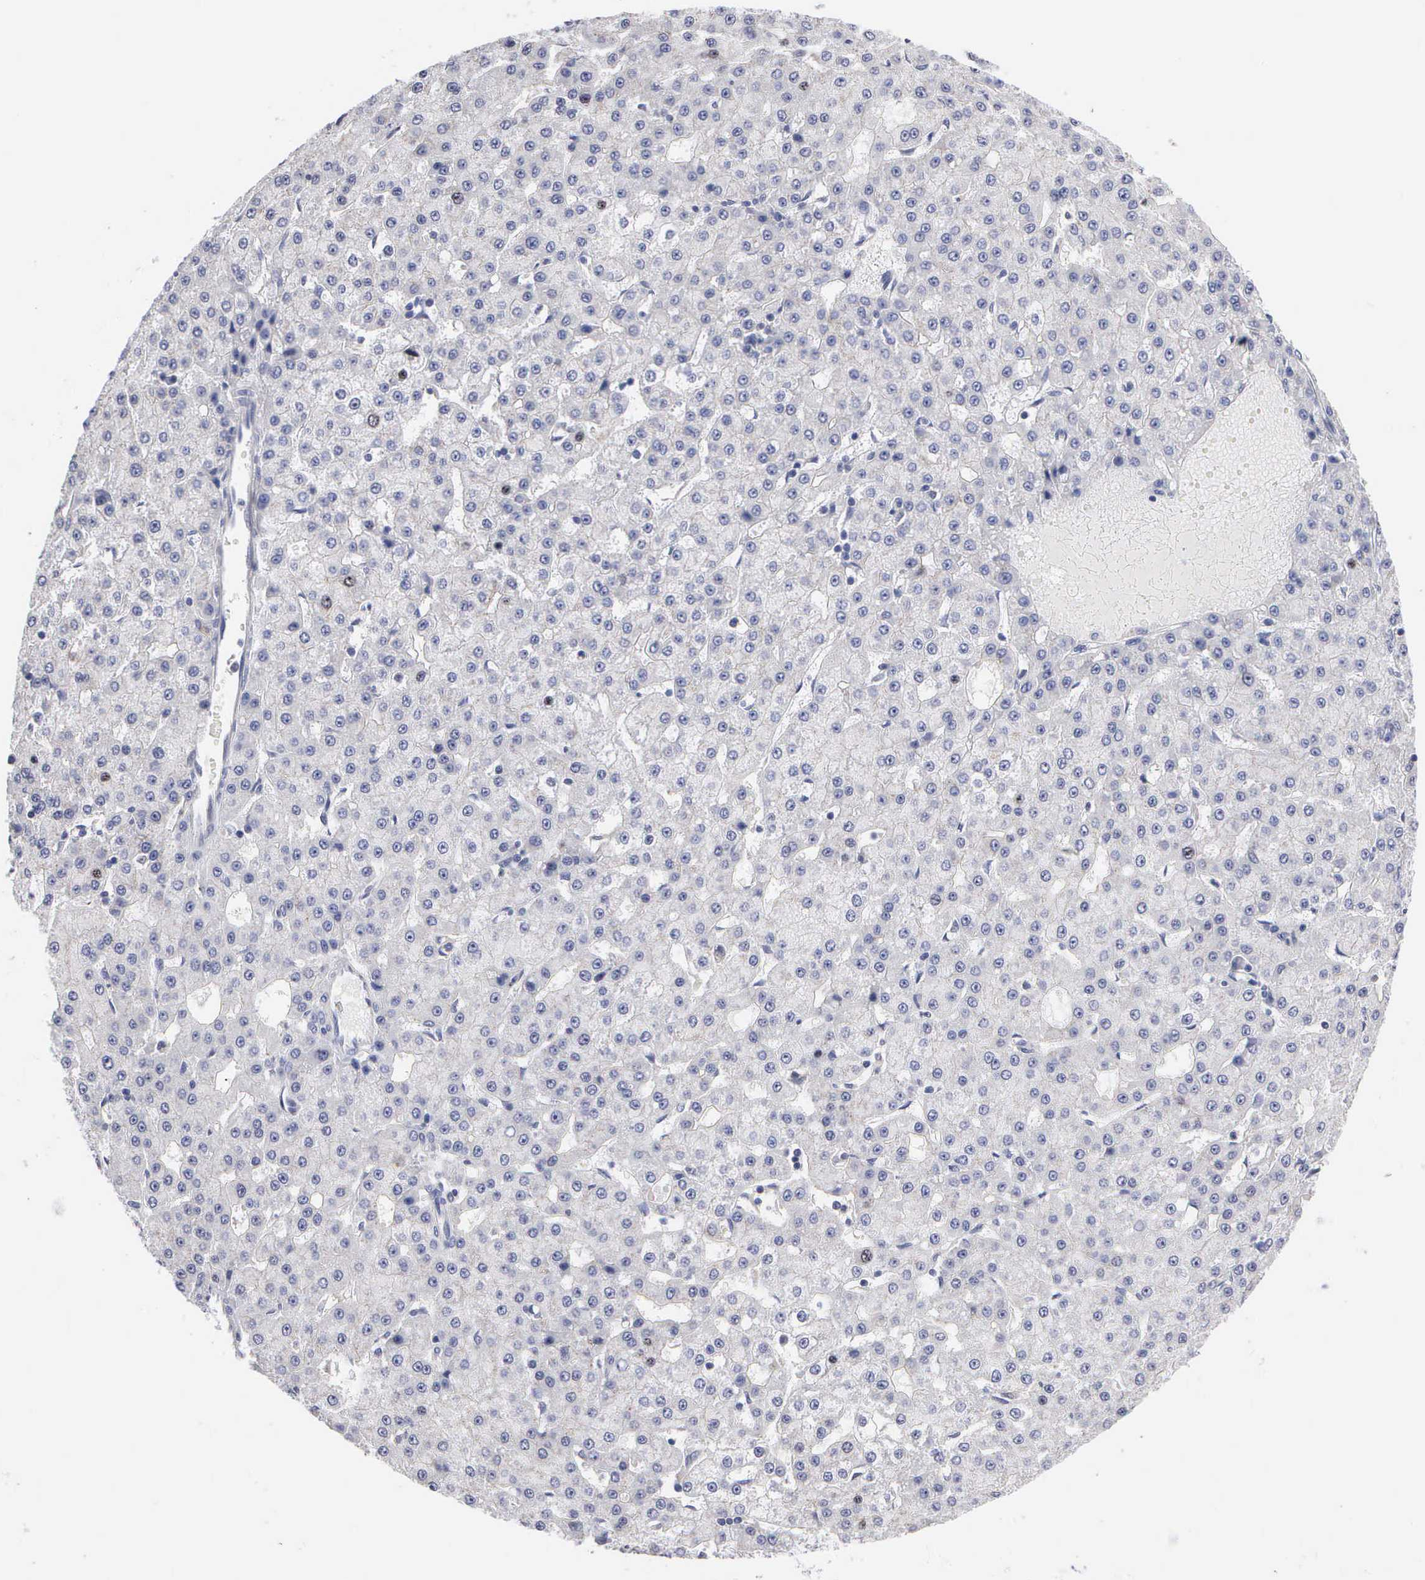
{"staining": {"intensity": "negative", "quantity": "none", "location": "none"}, "tissue": "liver cancer", "cell_type": "Tumor cells", "image_type": "cancer", "snomed": [{"axis": "morphology", "description": "Carcinoma, Hepatocellular, NOS"}, {"axis": "topography", "description": "Liver"}], "caption": "Protein analysis of liver hepatocellular carcinoma displays no significant positivity in tumor cells. Nuclei are stained in blue.", "gene": "KDM6A", "patient": {"sex": "male", "age": 47}}